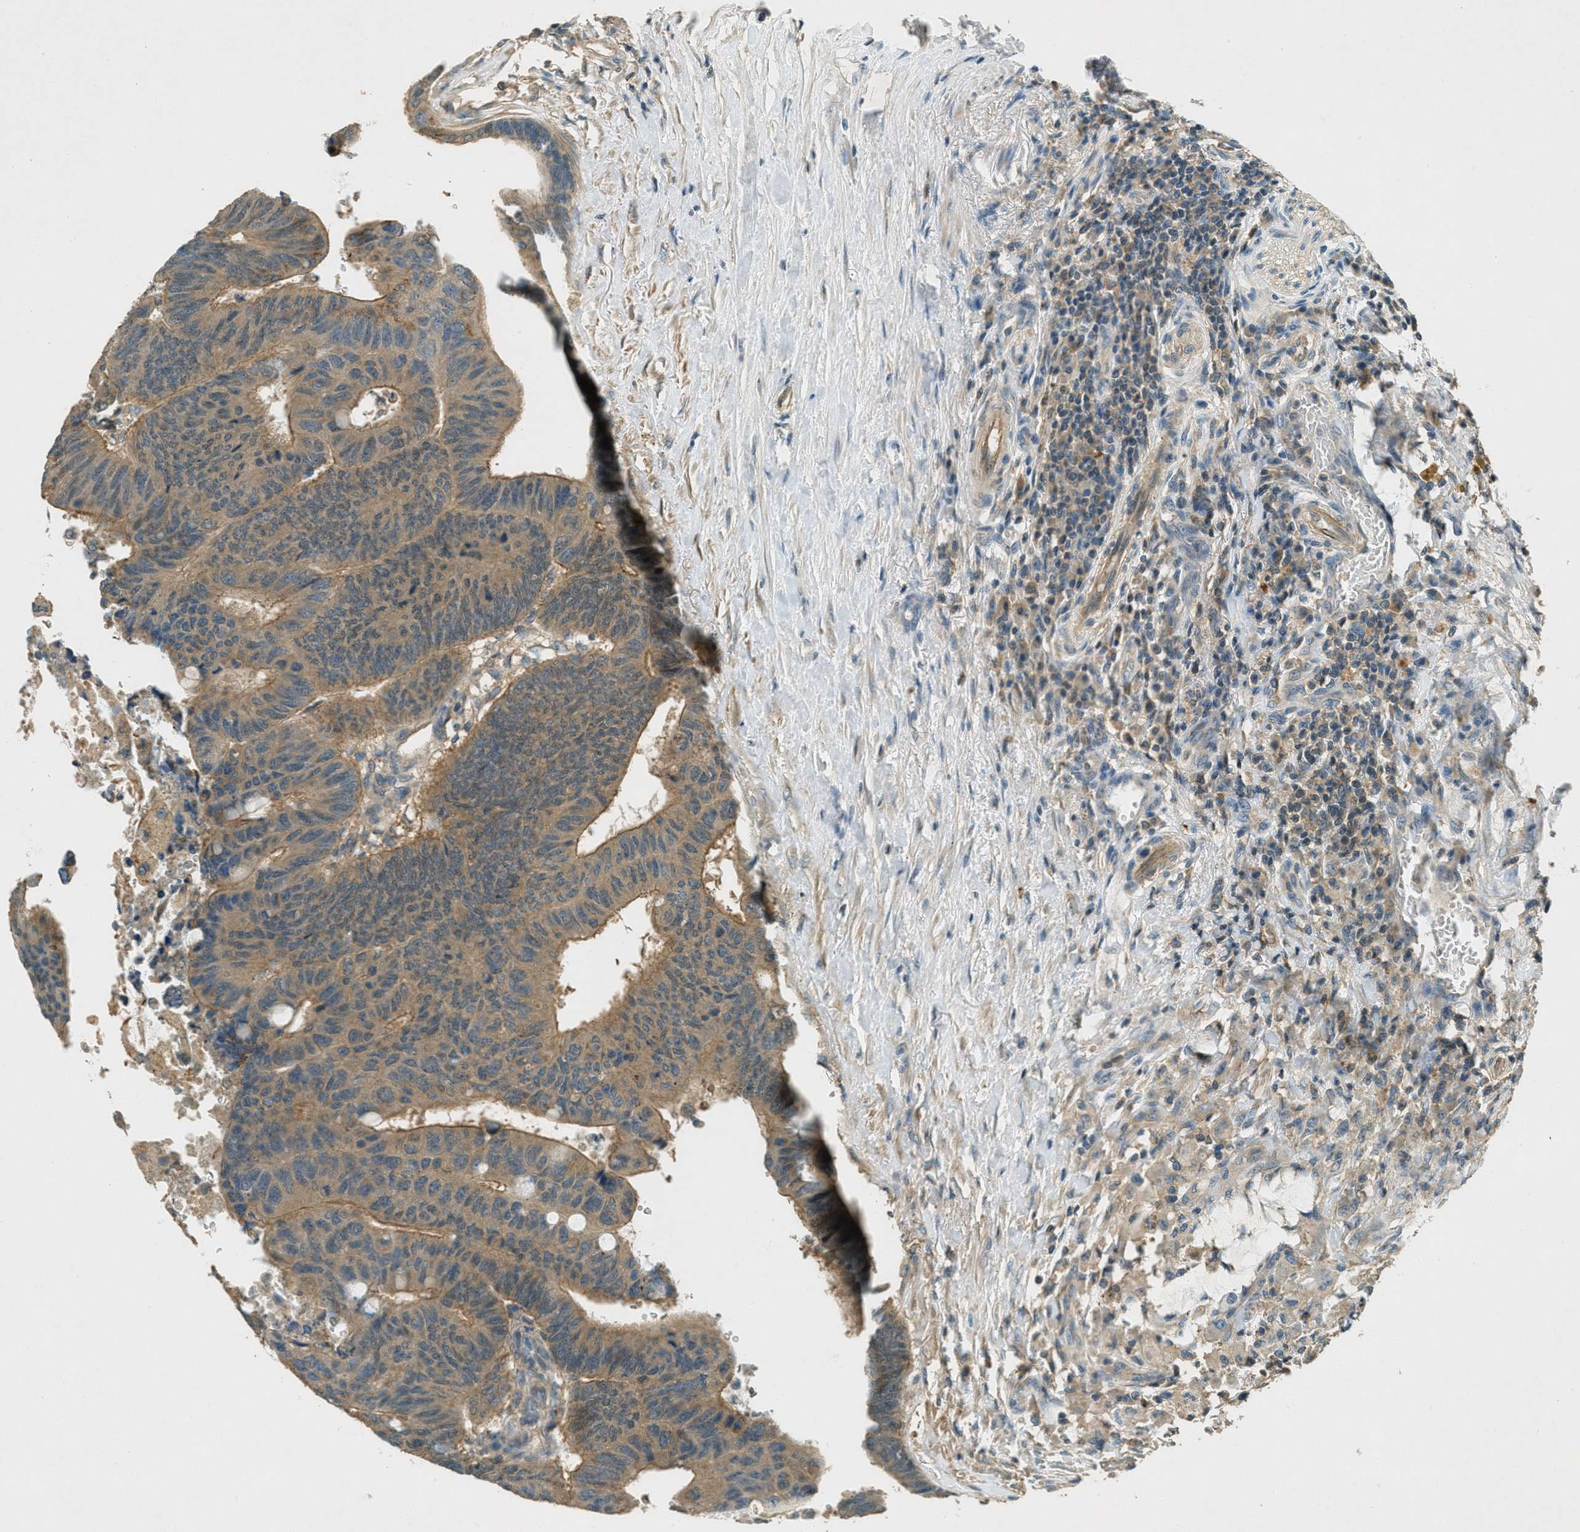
{"staining": {"intensity": "moderate", "quantity": ">75%", "location": "cytoplasmic/membranous"}, "tissue": "colorectal cancer", "cell_type": "Tumor cells", "image_type": "cancer", "snomed": [{"axis": "morphology", "description": "Normal tissue, NOS"}, {"axis": "morphology", "description": "Adenocarcinoma, NOS"}, {"axis": "topography", "description": "Rectum"}, {"axis": "topography", "description": "Peripheral nerve tissue"}], "caption": "High-power microscopy captured an immunohistochemistry image of colorectal cancer, revealing moderate cytoplasmic/membranous expression in approximately >75% of tumor cells.", "gene": "NUDT4", "patient": {"sex": "male", "age": 92}}